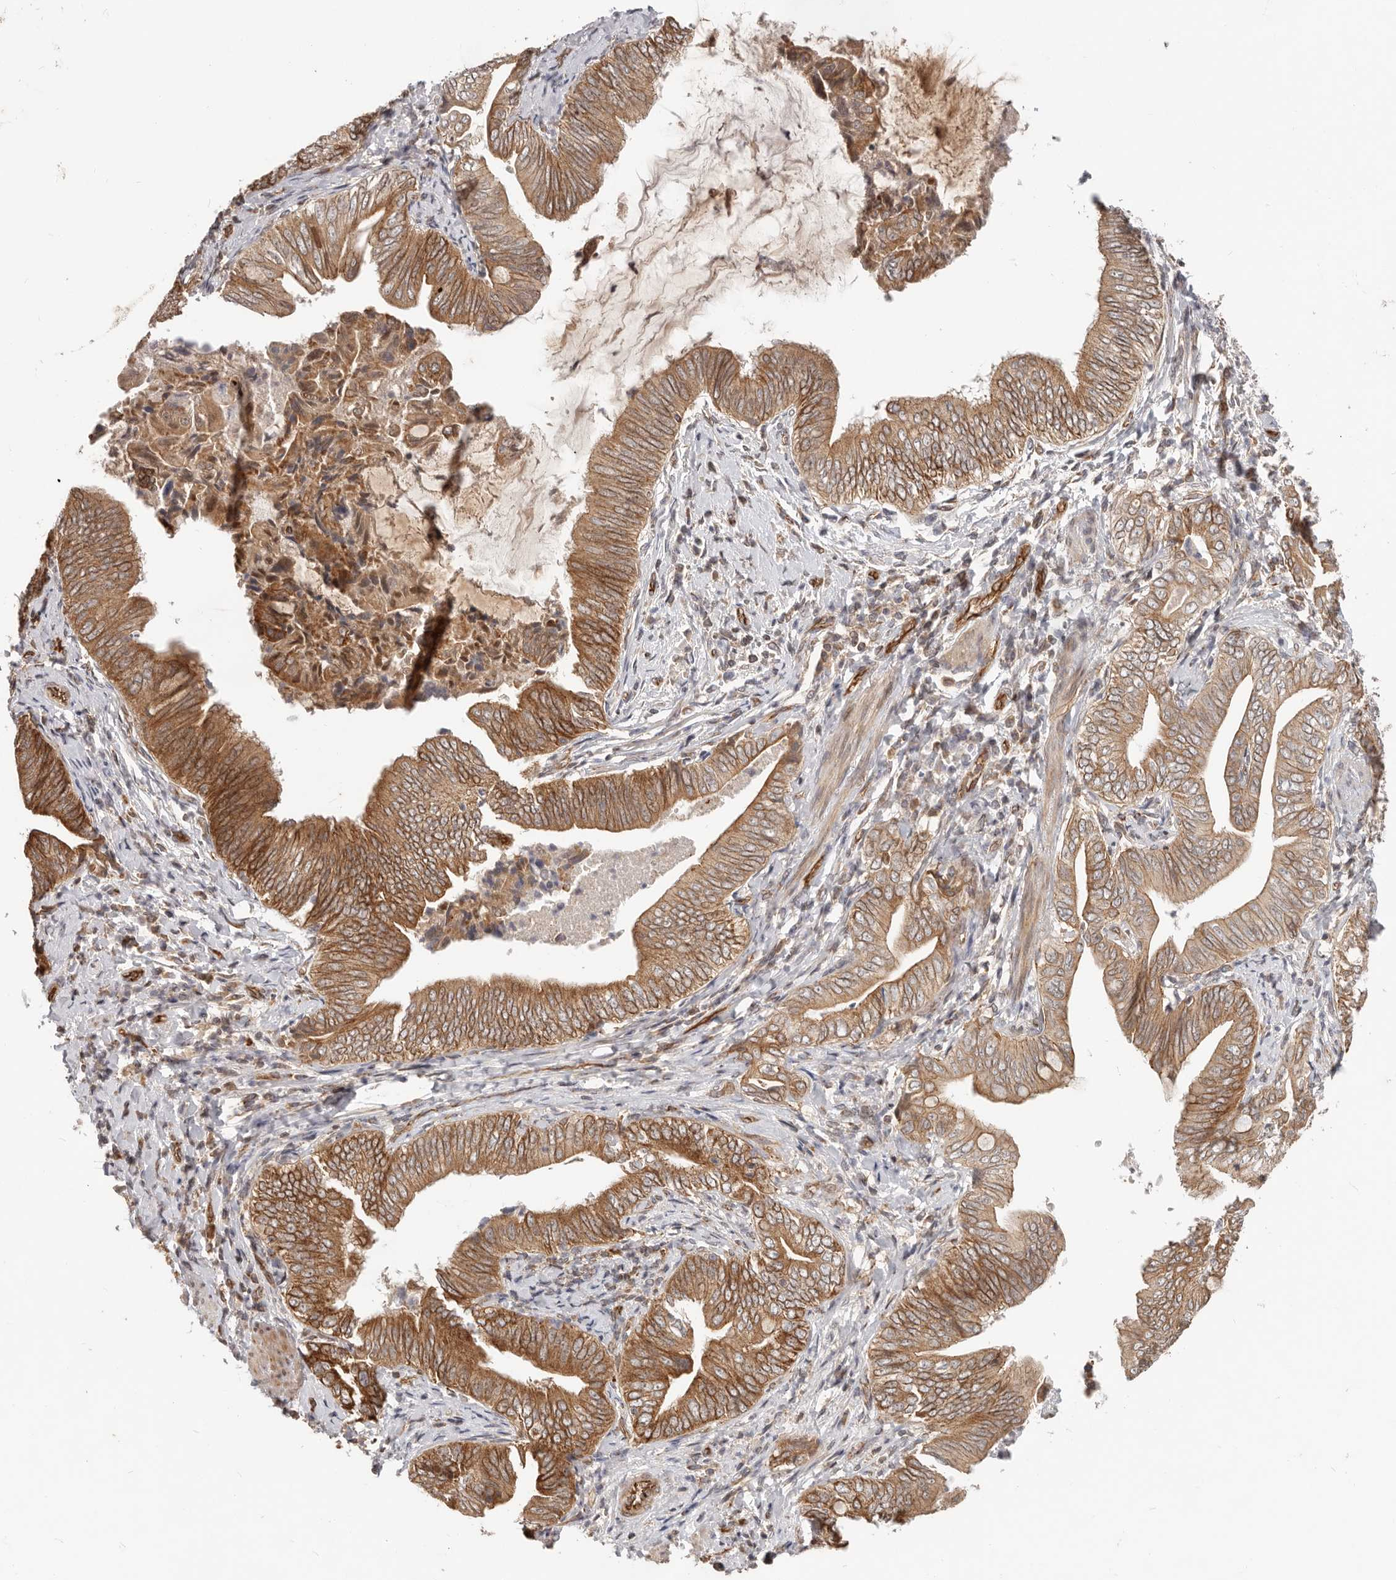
{"staining": {"intensity": "moderate", "quantity": ">75%", "location": "cytoplasmic/membranous"}, "tissue": "pancreatic cancer", "cell_type": "Tumor cells", "image_type": "cancer", "snomed": [{"axis": "morphology", "description": "Adenocarcinoma, NOS"}, {"axis": "topography", "description": "Pancreas"}], "caption": "An immunohistochemistry (IHC) histopathology image of neoplastic tissue is shown. Protein staining in brown shows moderate cytoplasmic/membranous positivity in pancreatic cancer (adenocarcinoma) within tumor cells.", "gene": "USP49", "patient": {"sex": "male", "age": 75}}